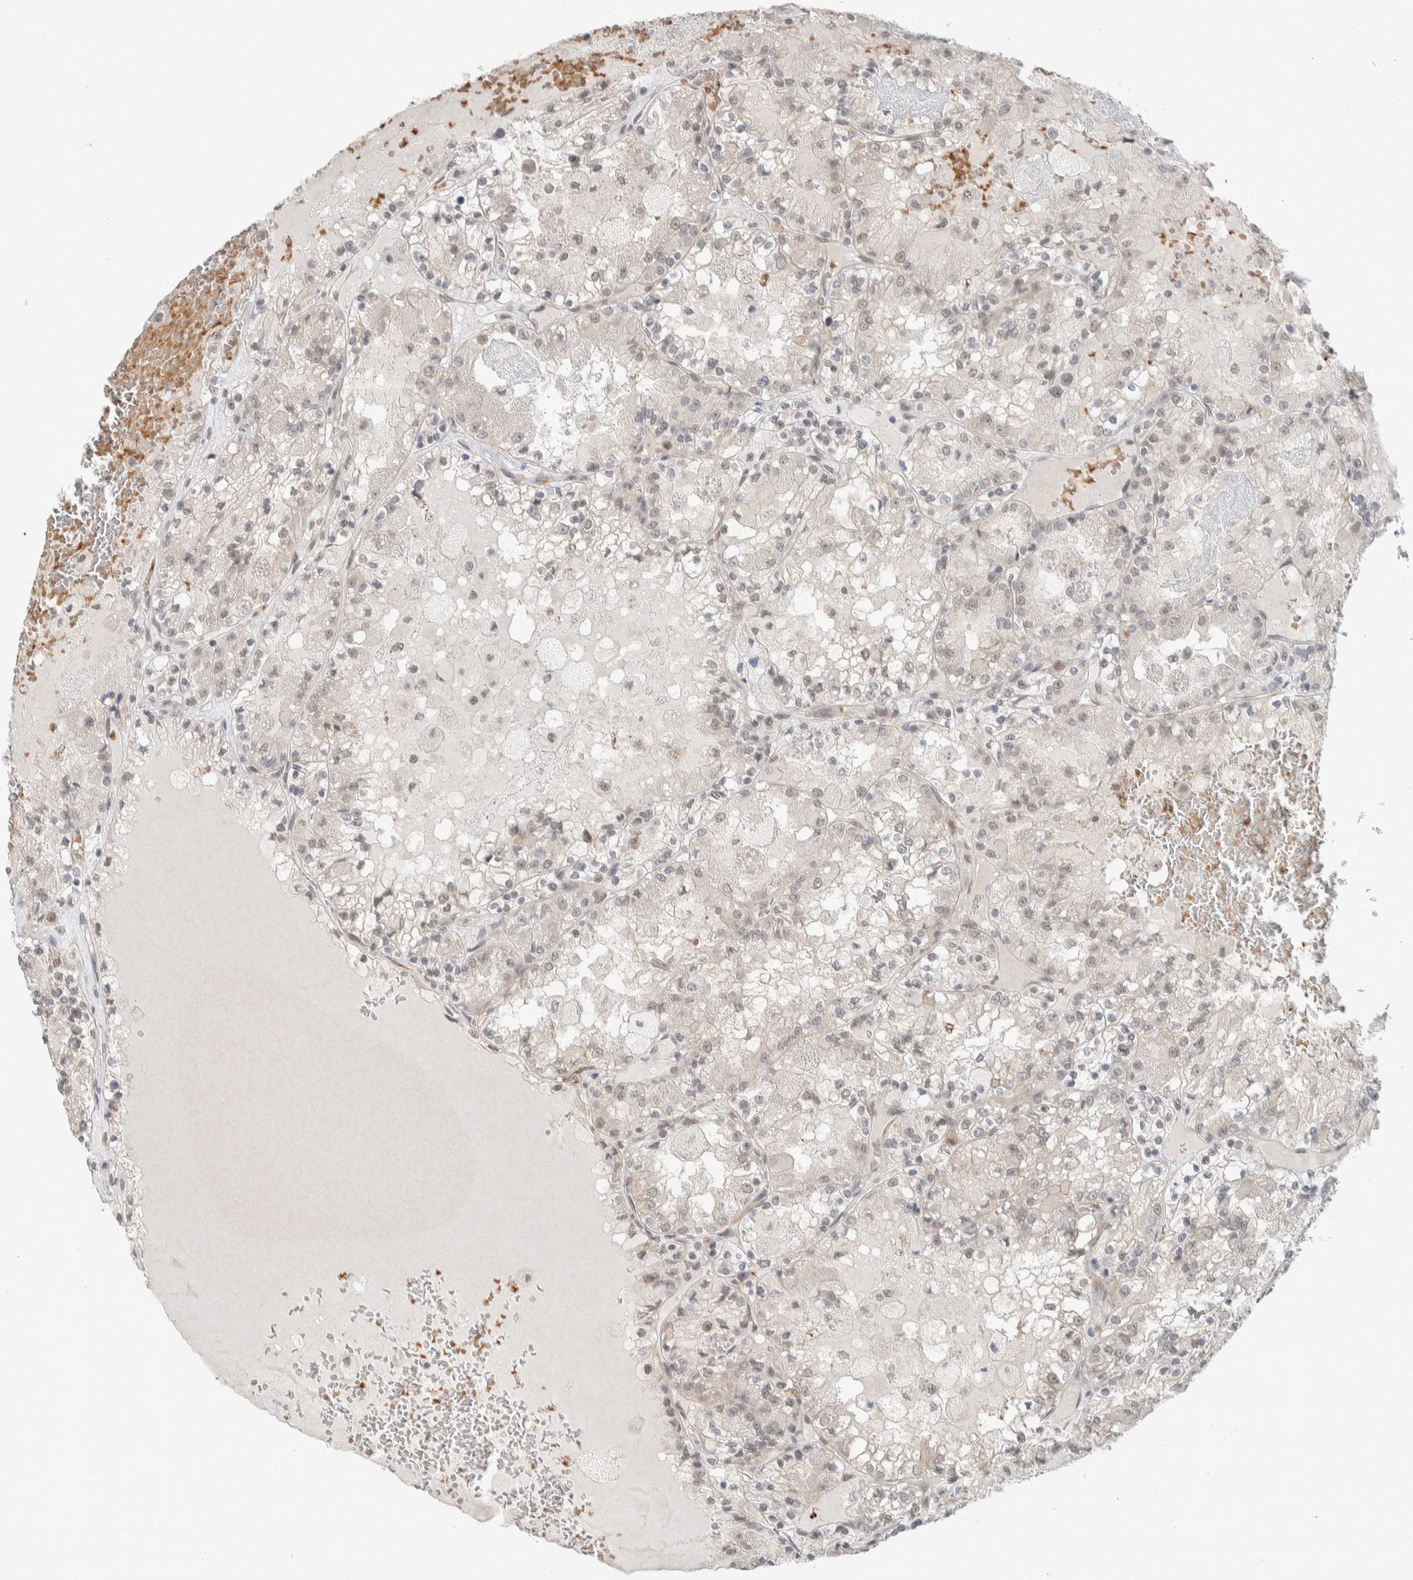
{"staining": {"intensity": "weak", "quantity": "<25%", "location": "nuclear"}, "tissue": "renal cancer", "cell_type": "Tumor cells", "image_type": "cancer", "snomed": [{"axis": "morphology", "description": "Adenocarcinoma, NOS"}, {"axis": "topography", "description": "Kidney"}], "caption": "A high-resolution micrograph shows immunohistochemistry (IHC) staining of renal adenocarcinoma, which displays no significant positivity in tumor cells. (Immunohistochemistry (ihc), brightfield microscopy, high magnification).", "gene": "ZBTB2", "patient": {"sex": "female", "age": 56}}